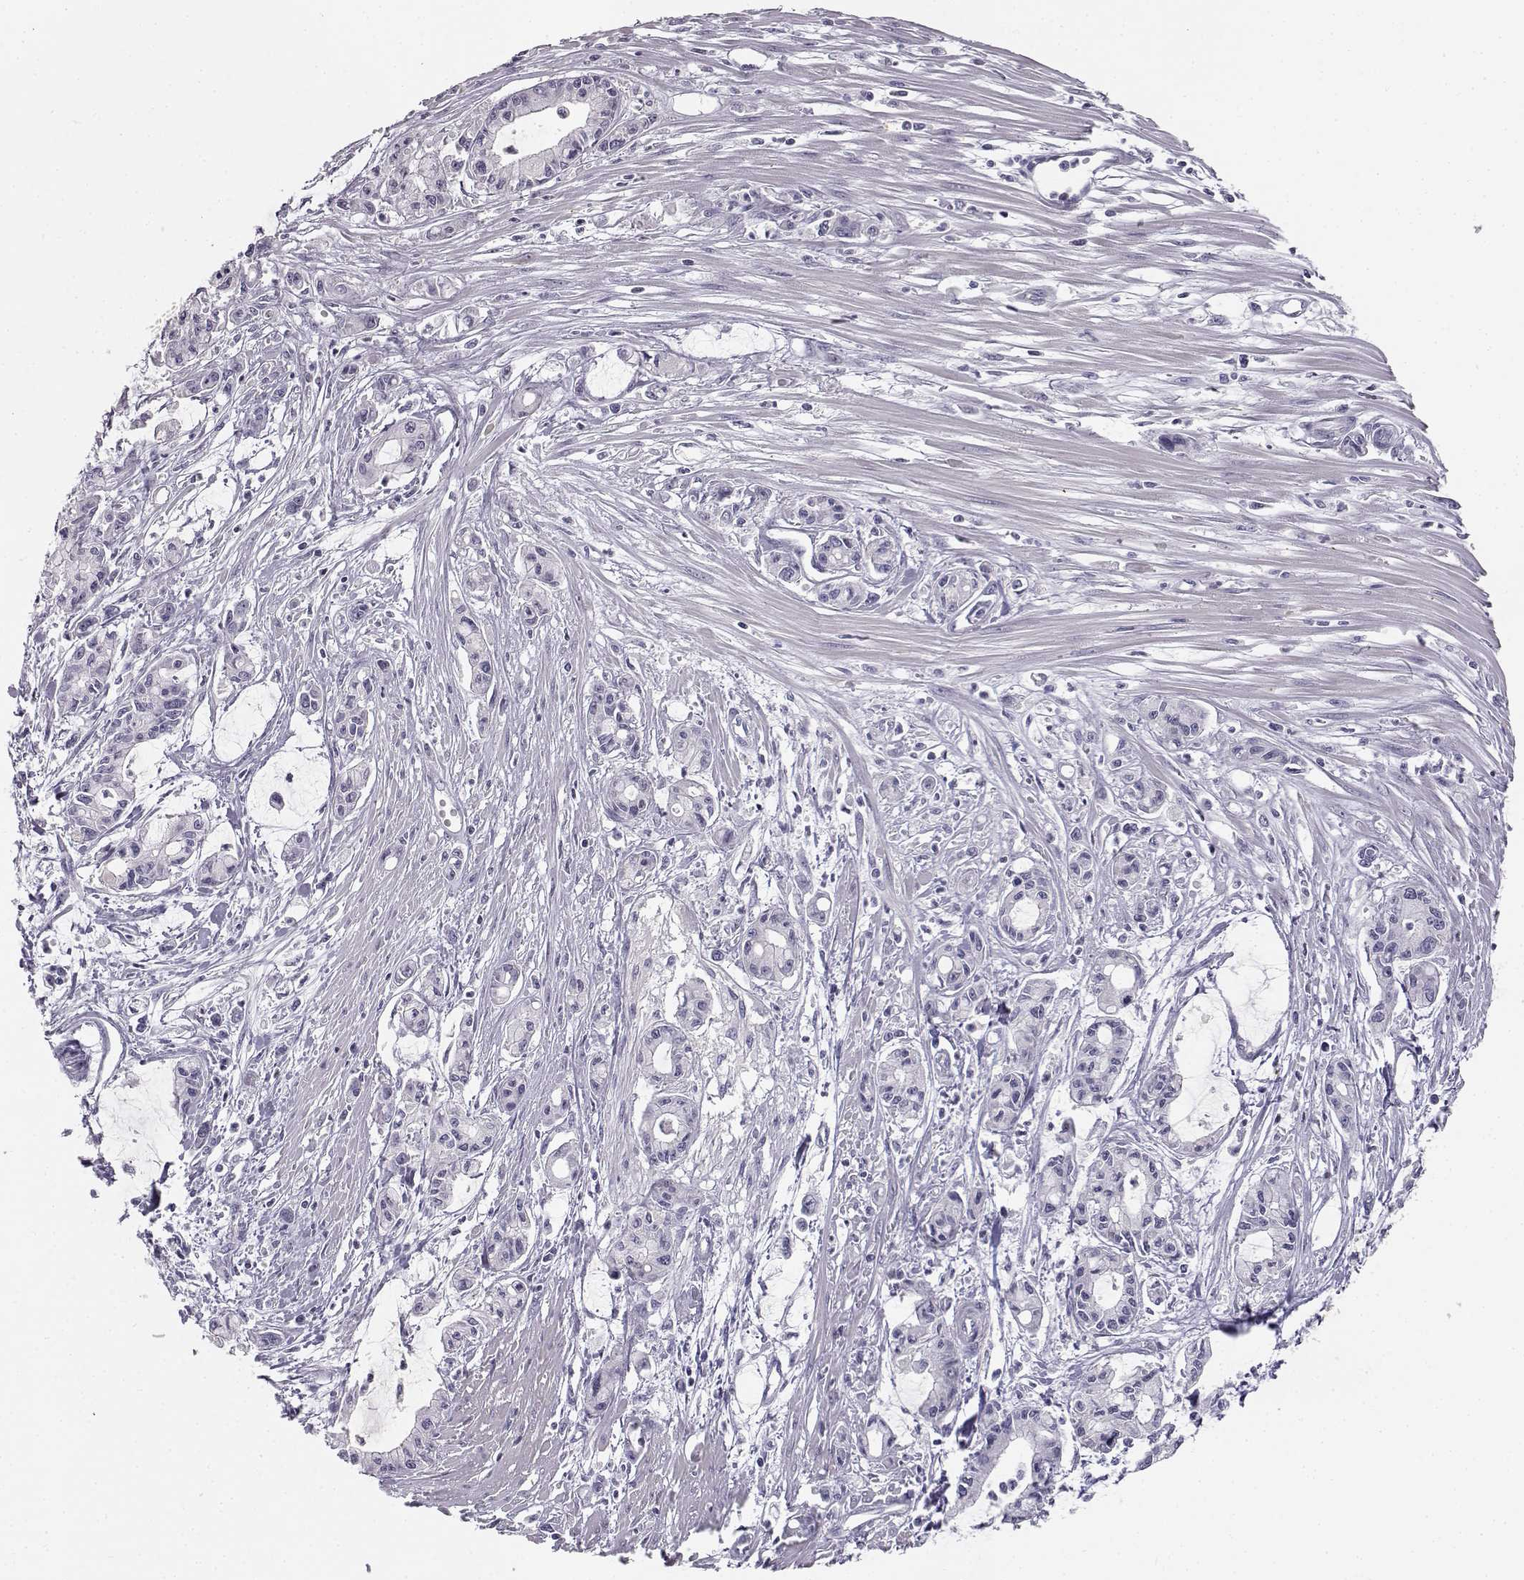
{"staining": {"intensity": "negative", "quantity": "none", "location": "none"}, "tissue": "pancreatic cancer", "cell_type": "Tumor cells", "image_type": "cancer", "snomed": [{"axis": "morphology", "description": "Adenocarcinoma, NOS"}, {"axis": "topography", "description": "Pancreas"}], "caption": "Immunohistochemistry (IHC) of human pancreatic cancer (adenocarcinoma) shows no positivity in tumor cells.", "gene": "MYCBPAP", "patient": {"sex": "male", "age": 48}}